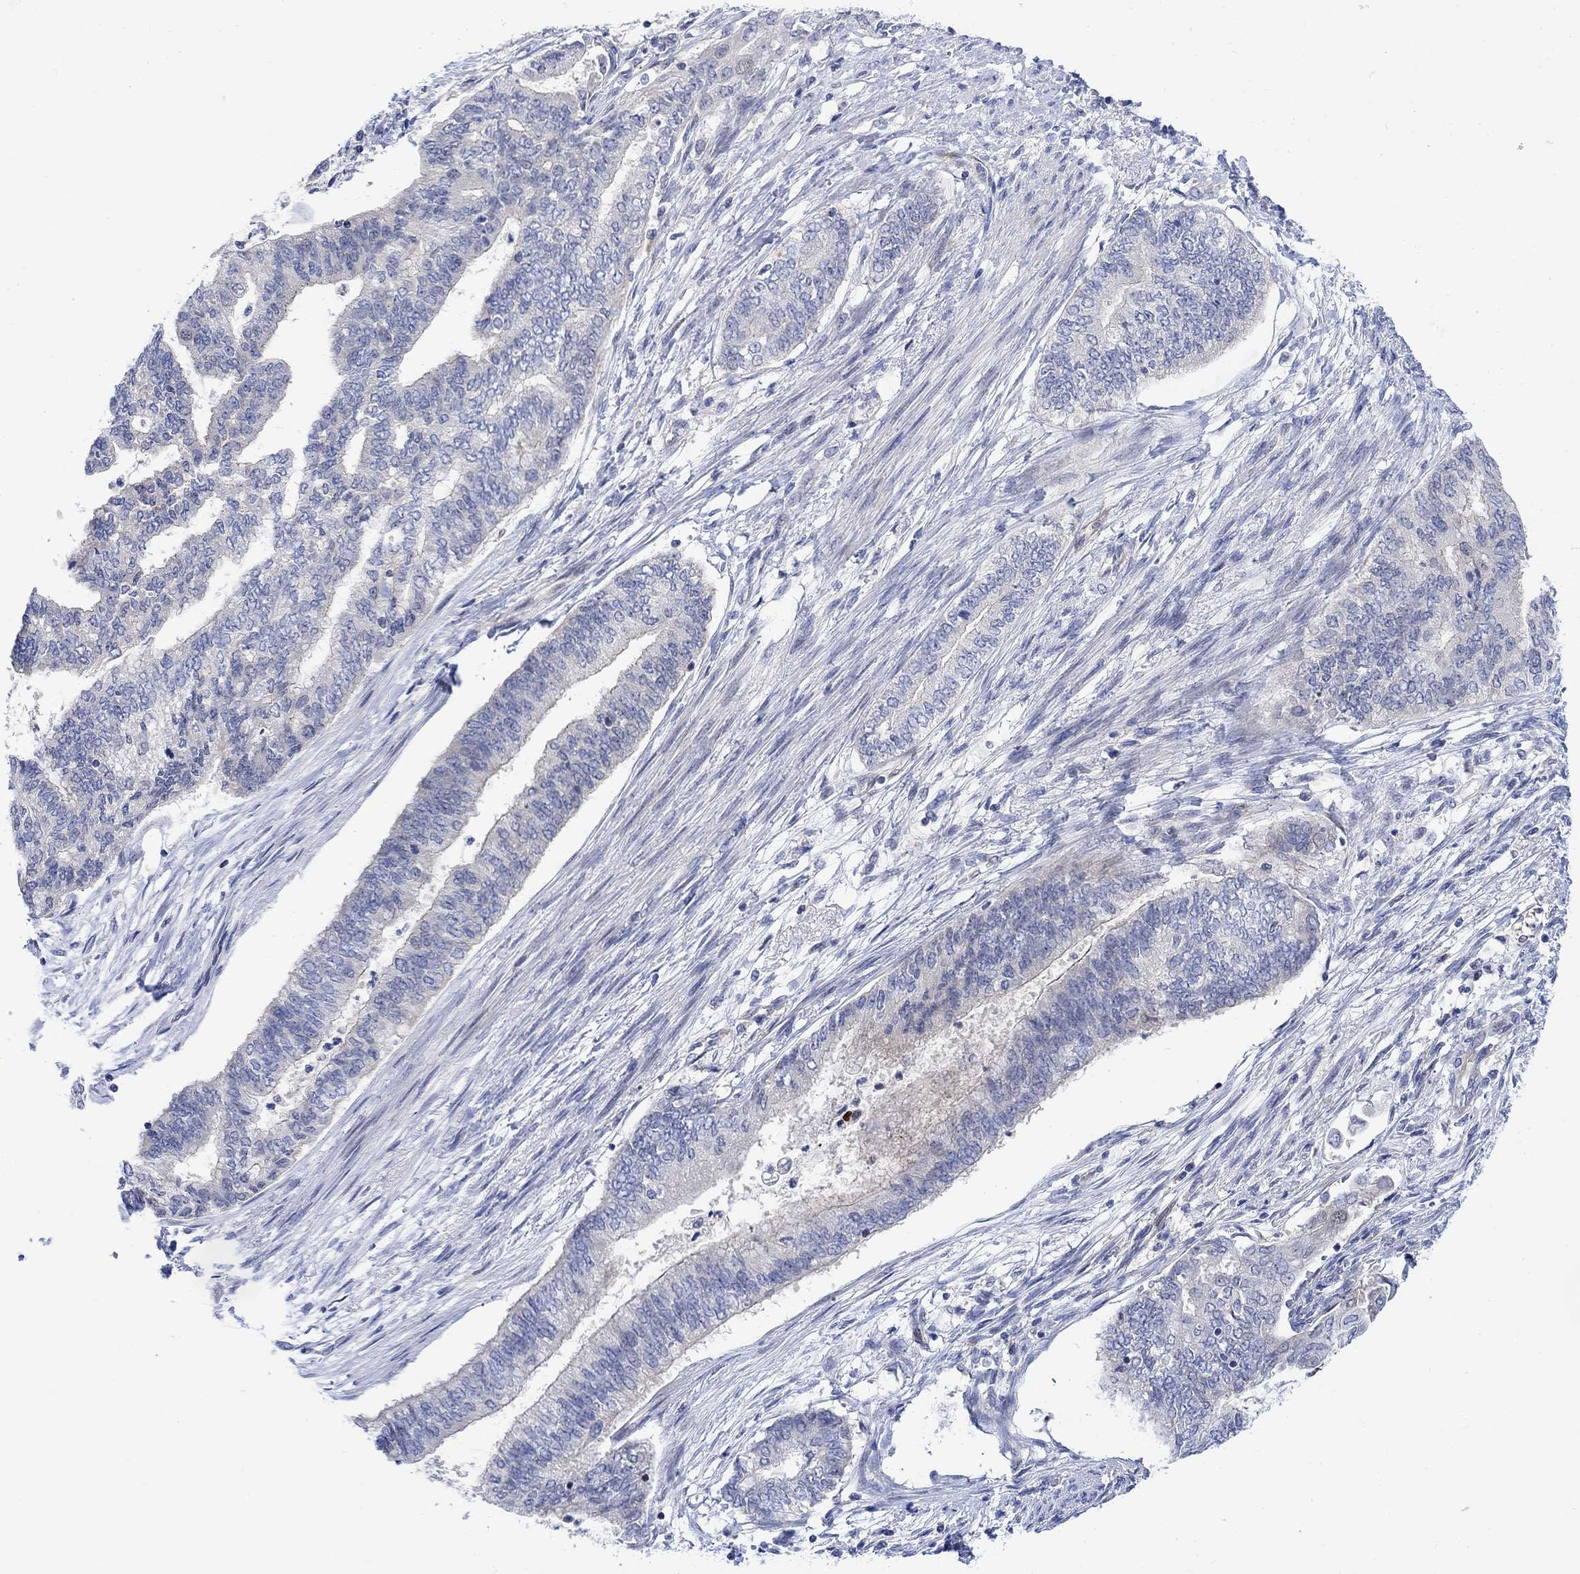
{"staining": {"intensity": "negative", "quantity": "none", "location": "none"}, "tissue": "endometrial cancer", "cell_type": "Tumor cells", "image_type": "cancer", "snomed": [{"axis": "morphology", "description": "Adenocarcinoma, NOS"}, {"axis": "topography", "description": "Endometrium"}], "caption": "An IHC photomicrograph of adenocarcinoma (endometrial) is shown. There is no staining in tumor cells of adenocarcinoma (endometrial).", "gene": "ARSK", "patient": {"sex": "female", "age": 65}}